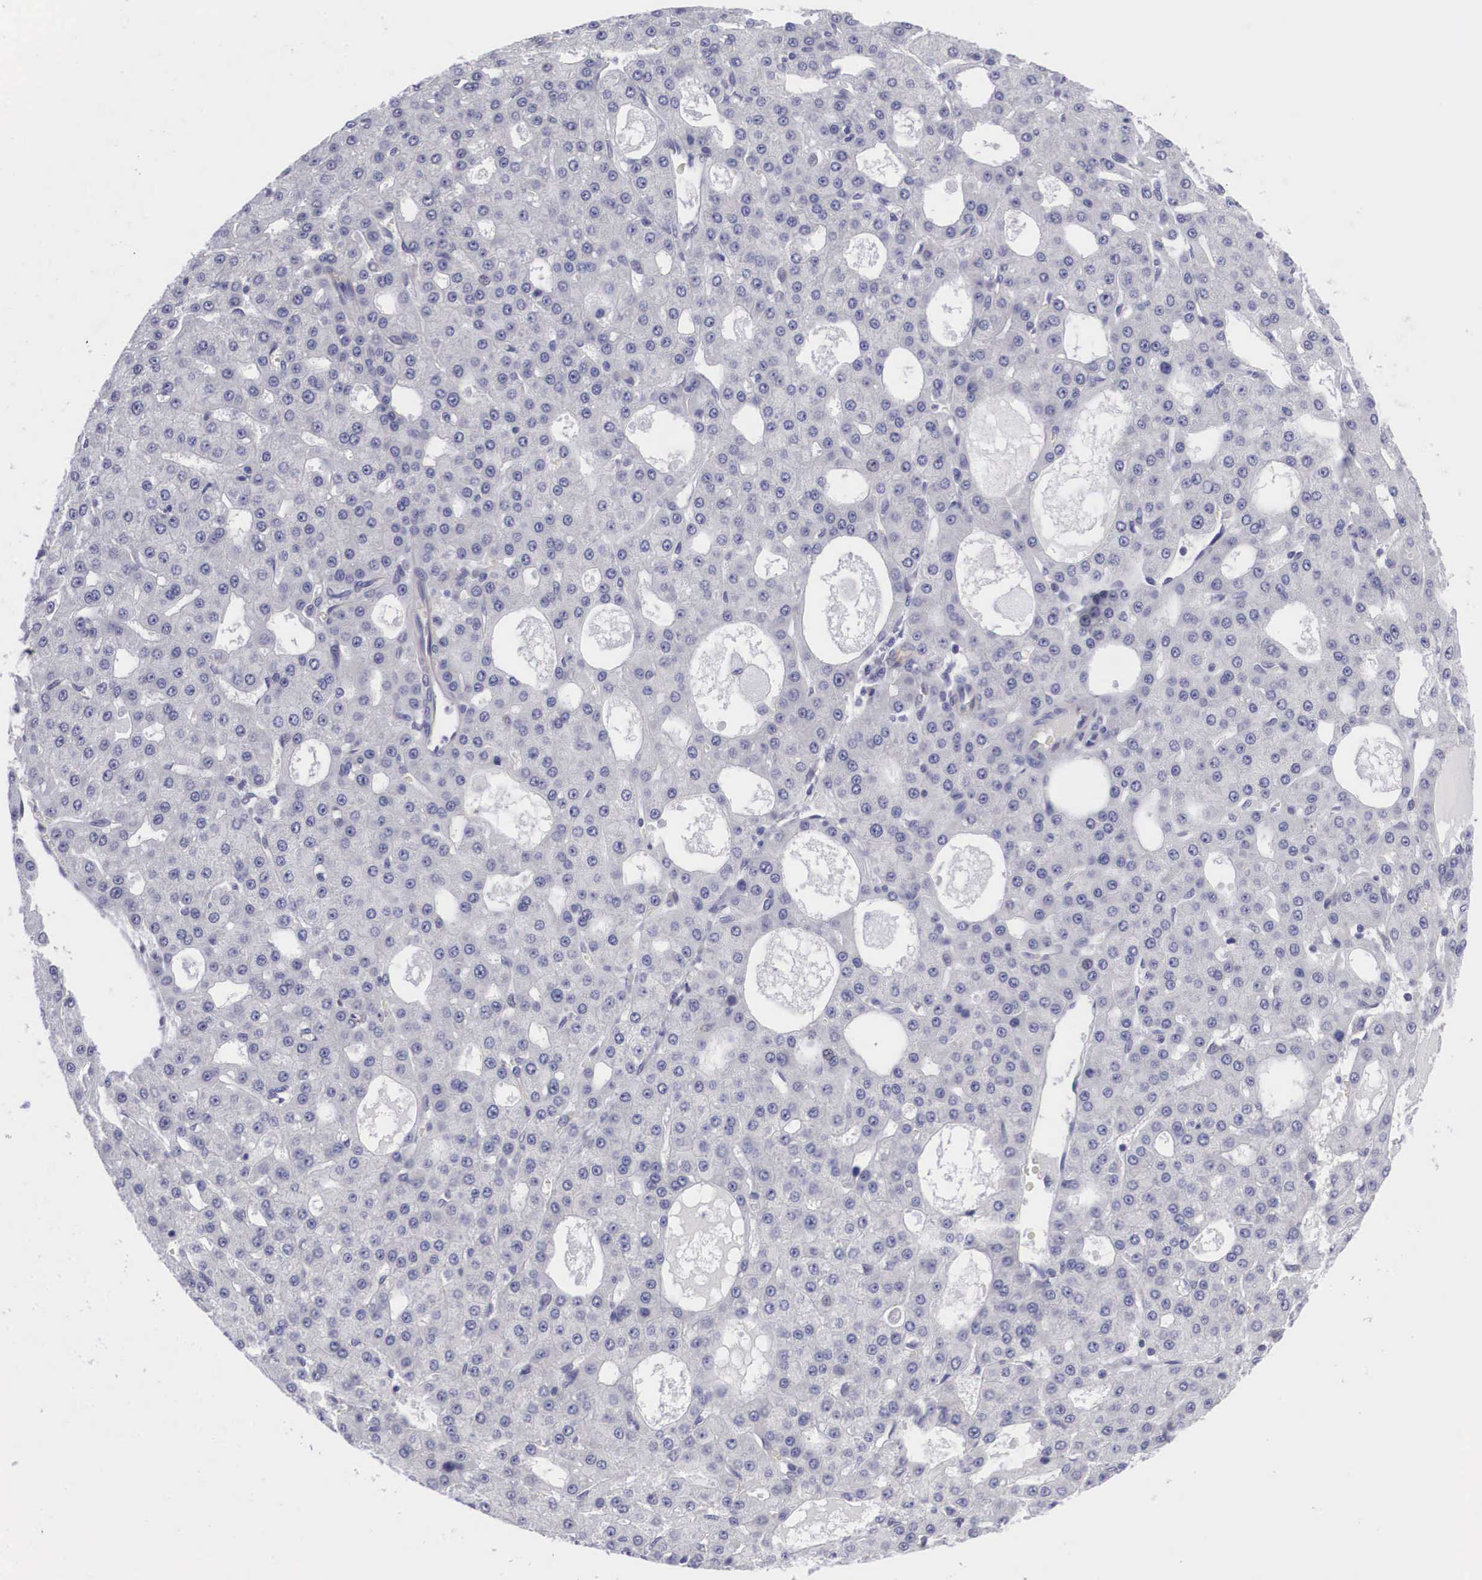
{"staining": {"intensity": "negative", "quantity": "none", "location": "none"}, "tissue": "liver cancer", "cell_type": "Tumor cells", "image_type": "cancer", "snomed": [{"axis": "morphology", "description": "Carcinoma, Hepatocellular, NOS"}, {"axis": "topography", "description": "Liver"}], "caption": "DAB (3,3'-diaminobenzidine) immunohistochemical staining of hepatocellular carcinoma (liver) shows no significant positivity in tumor cells.", "gene": "MAST4", "patient": {"sex": "male", "age": 47}}